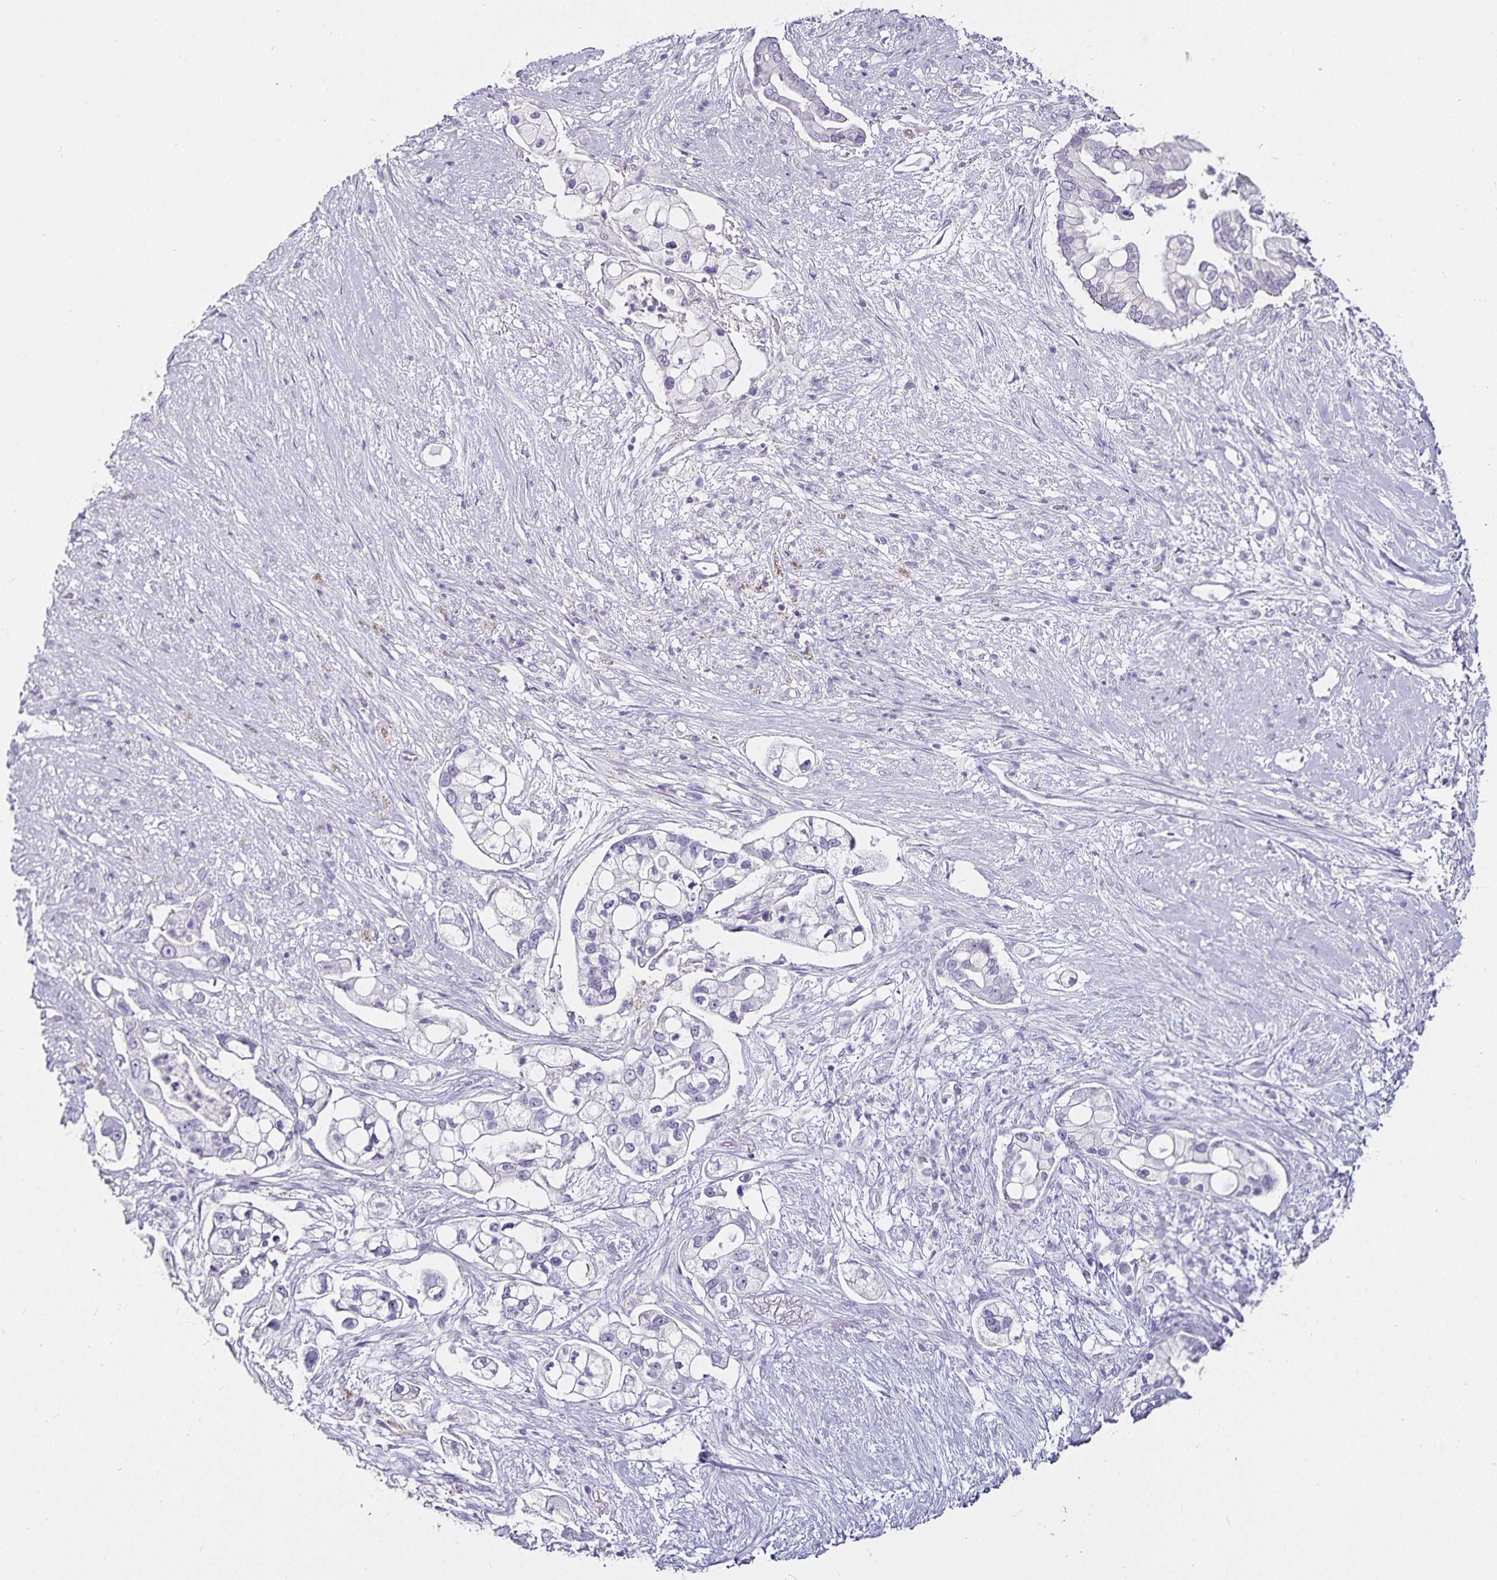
{"staining": {"intensity": "negative", "quantity": "none", "location": "none"}, "tissue": "pancreatic cancer", "cell_type": "Tumor cells", "image_type": "cancer", "snomed": [{"axis": "morphology", "description": "Adenocarcinoma, NOS"}, {"axis": "topography", "description": "Pancreas"}], "caption": "Protein analysis of adenocarcinoma (pancreatic) shows no significant staining in tumor cells.", "gene": "CA12", "patient": {"sex": "female", "age": 69}}